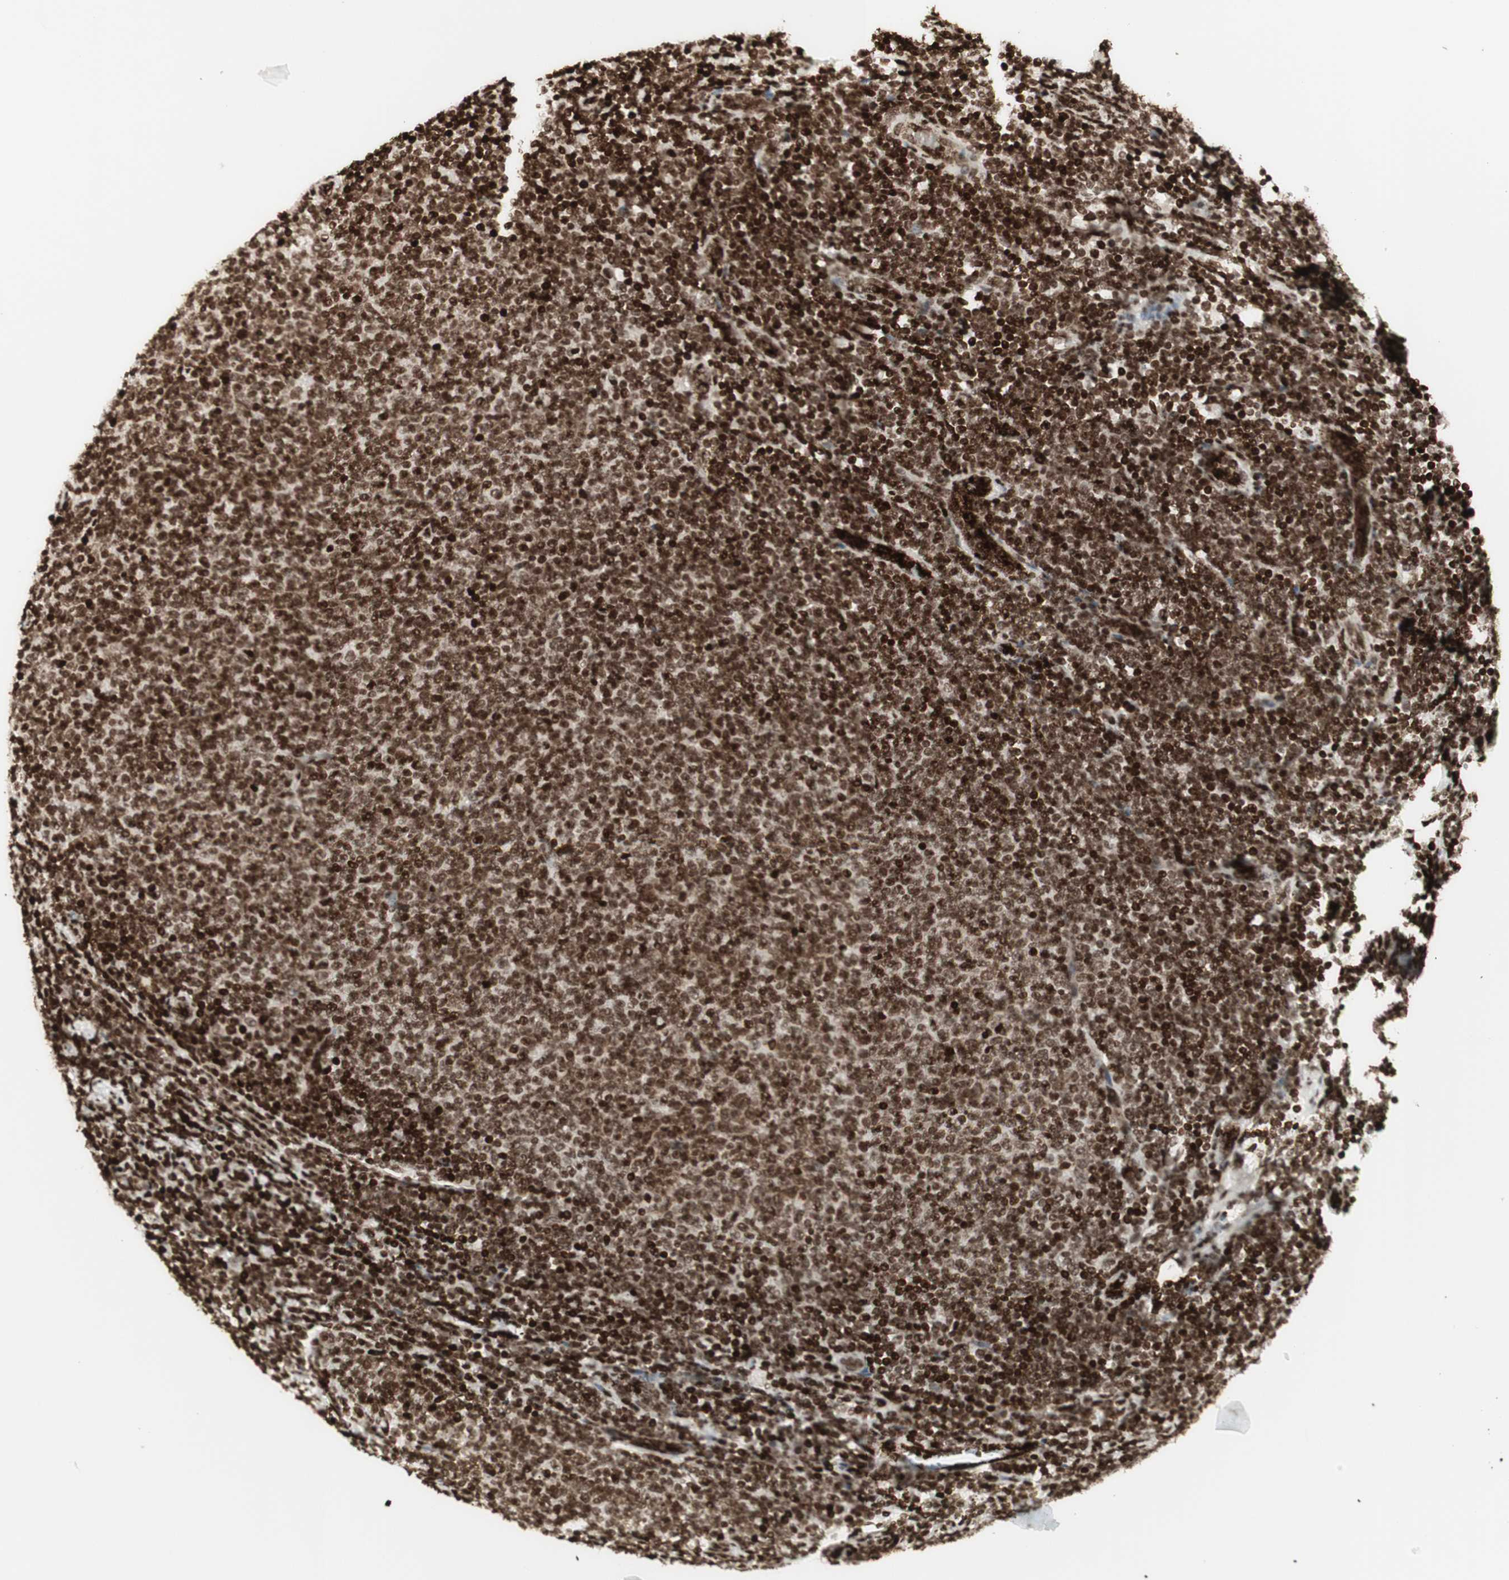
{"staining": {"intensity": "strong", "quantity": ">75%", "location": "cytoplasmic/membranous,nuclear"}, "tissue": "lymphoma", "cell_type": "Tumor cells", "image_type": "cancer", "snomed": [{"axis": "morphology", "description": "Malignant lymphoma, non-Hodgkin's type, Low grade"}, {"axis": "topography", "description": "Lymph node"}], "caption": "Low-grade malignant lymphoma, non-Hodgkin's type stained for a protein (brown) displays strong cytoplasmic/membranous and nuclear positive positivity in approximately >75% of tumor cells.", "gene": "NCAPD2", "patient": {"sex": "male", "age": 66}}